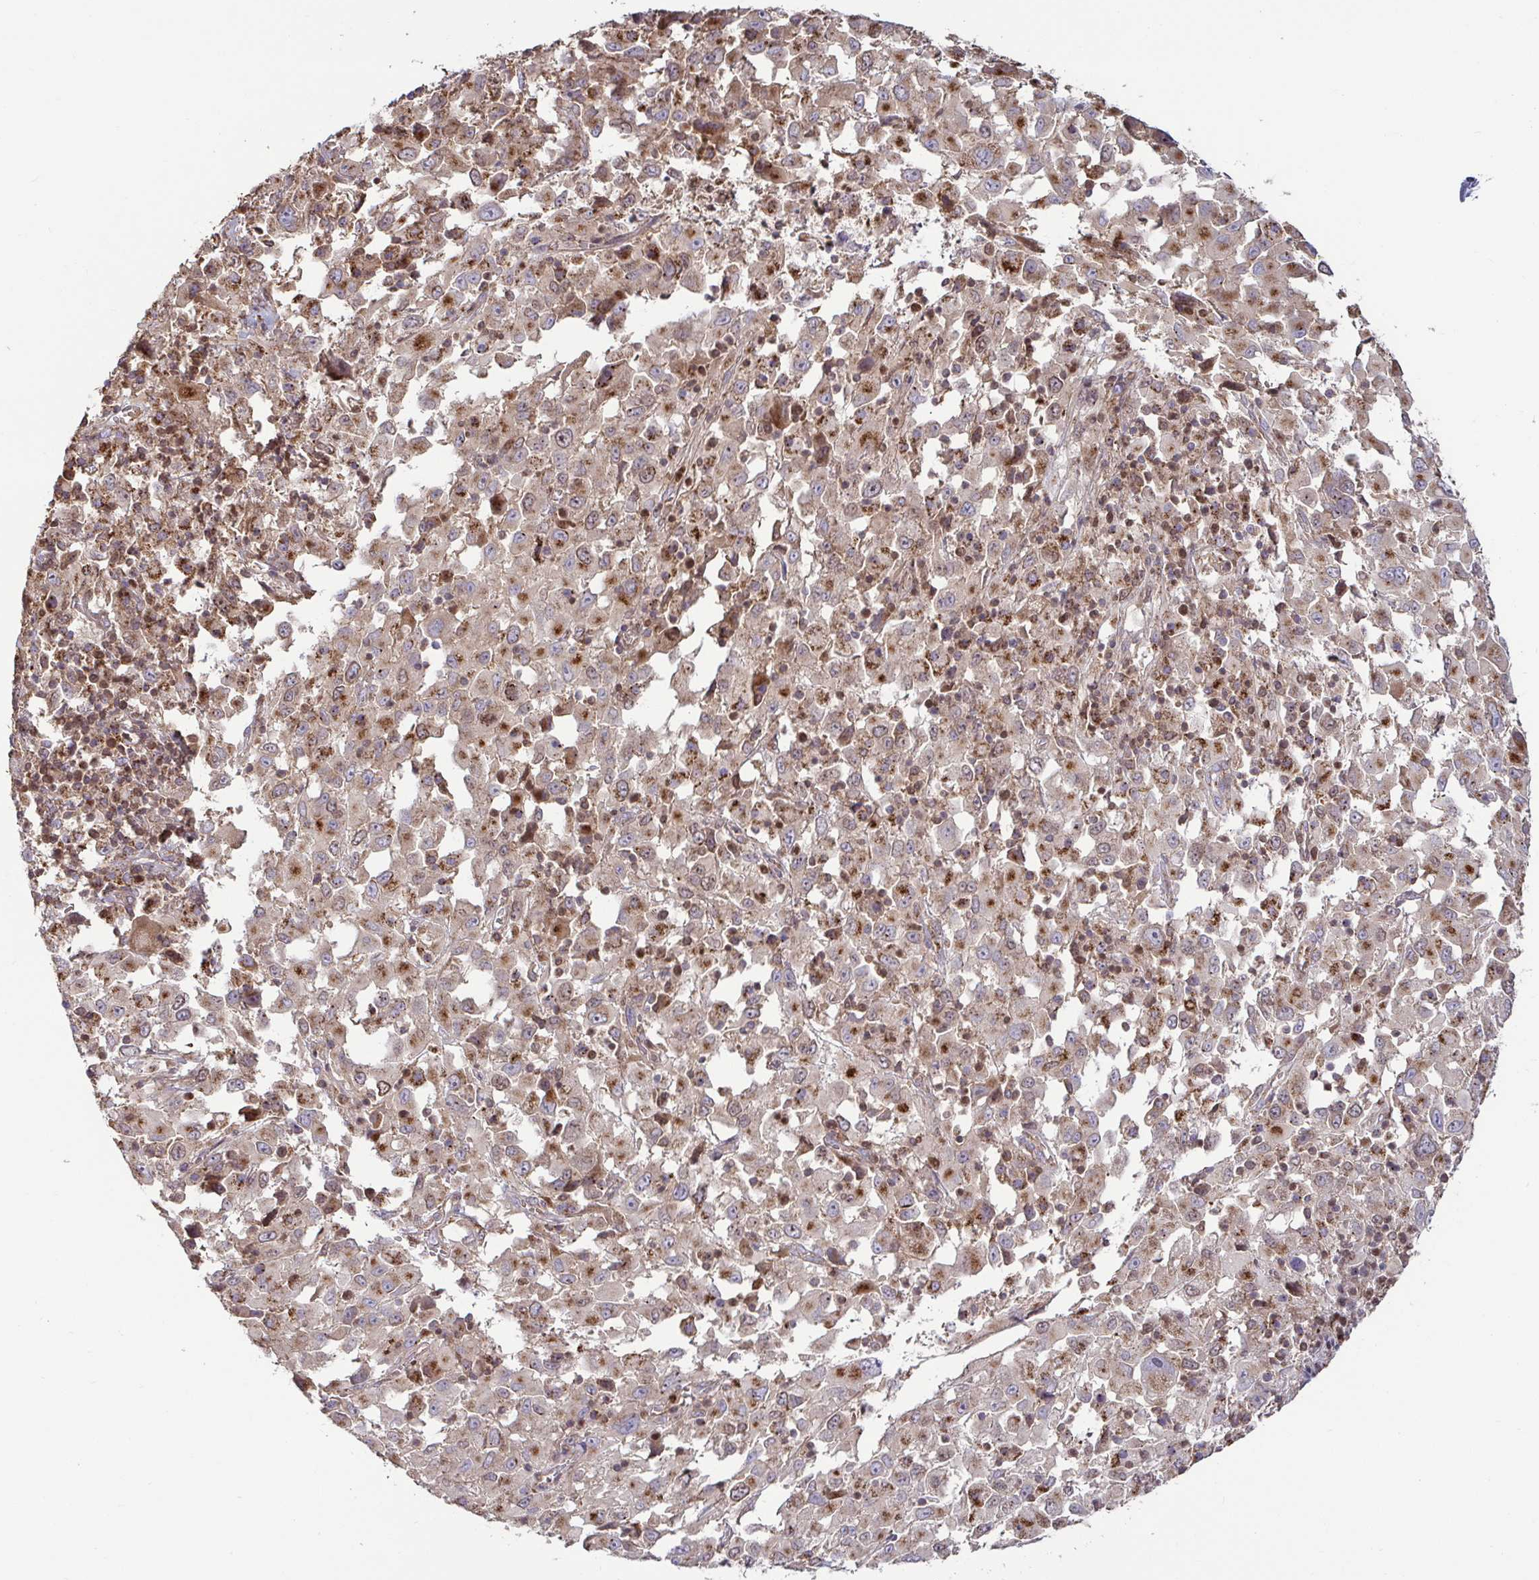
{"staining": {"intensity": "weak", "quantity": ">75%", "location": "cytoplasmic/membranous,nuclear"}, "tissue": "melanoma", "cell_type": "Tumor cells", "image_type": "cancer", "snomed": [{"axis": "morphology", "description": "Malignant melanoma, Metastatic site"}, {"axis": "topography", "description": "Soft tissue"}], "caption": "Melanoma stained for a protein (brown) exhibits weak cytoplasmic/membranous and nuclear positive expression in about >75% of tumor cells.", "gene": "SPRY1", "patient": {"sex": "male", "age": 50}}